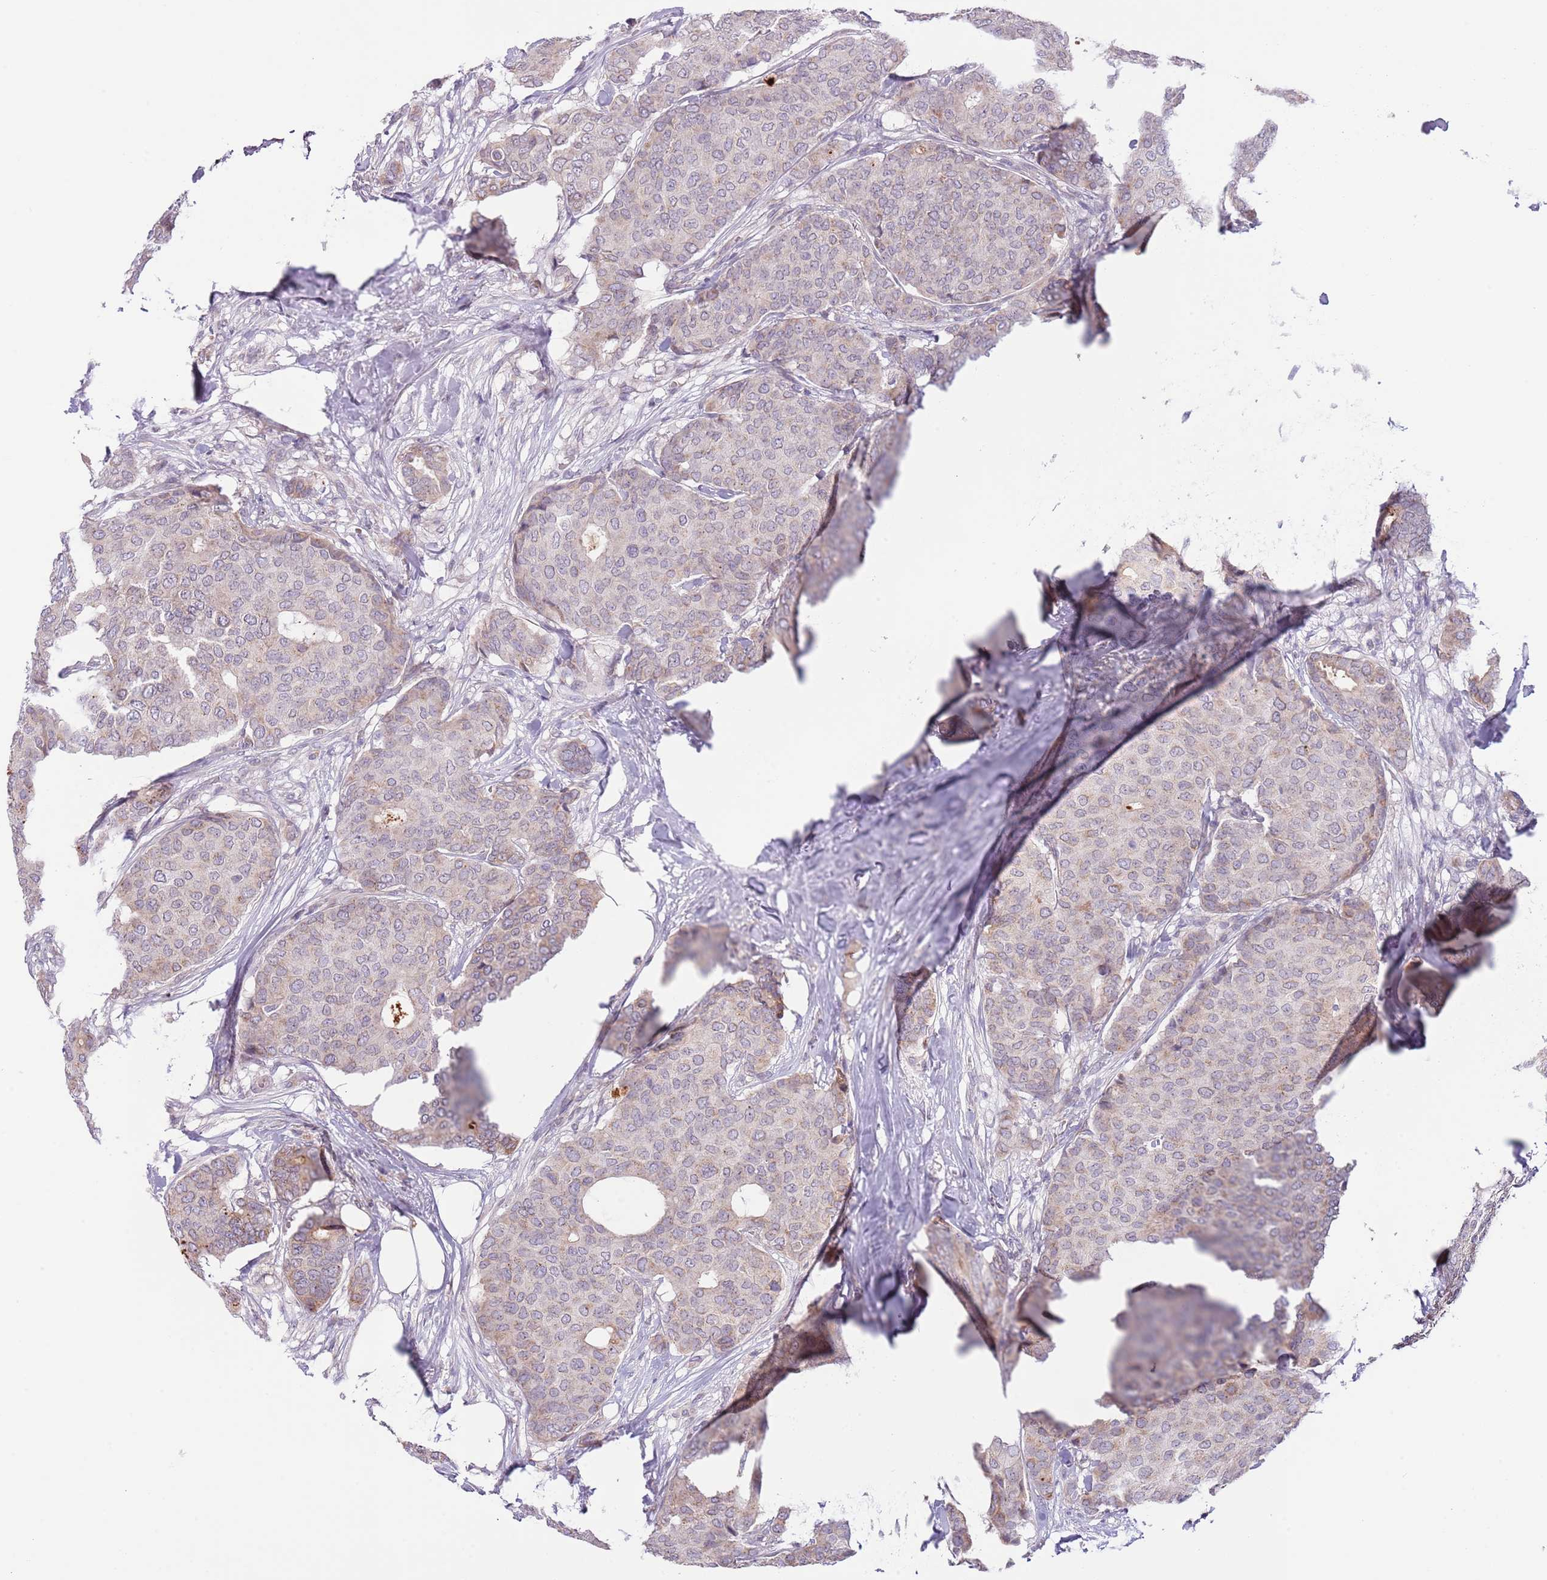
{"staining": {"intensity": "weak", "quantity": "25%-75%", "location": "cytoplasmic/membranous"}, "tissue": "breast cancer", "cell_type": "Tumor cells", "image_type": "cancer", "snomed": [{"axis": "morphology", "description": "Duct carcinoma"}, {"axis": "topography", "description": "Breast"}], "caption": "Immunohistochemical staining of intraductal carcinoma (breast) exhibits low levels of weak cytoplasmic/membranous positivity in about 25%-75% of tumor cells. Using DAB (3,3'-diaminobenzidine) (brown) and hematoxylin (blue) stains, captured at high magnification using brightfield microscopy.", "gene": "AP1S2", "patient": {"sex": "female", "age": 75}}